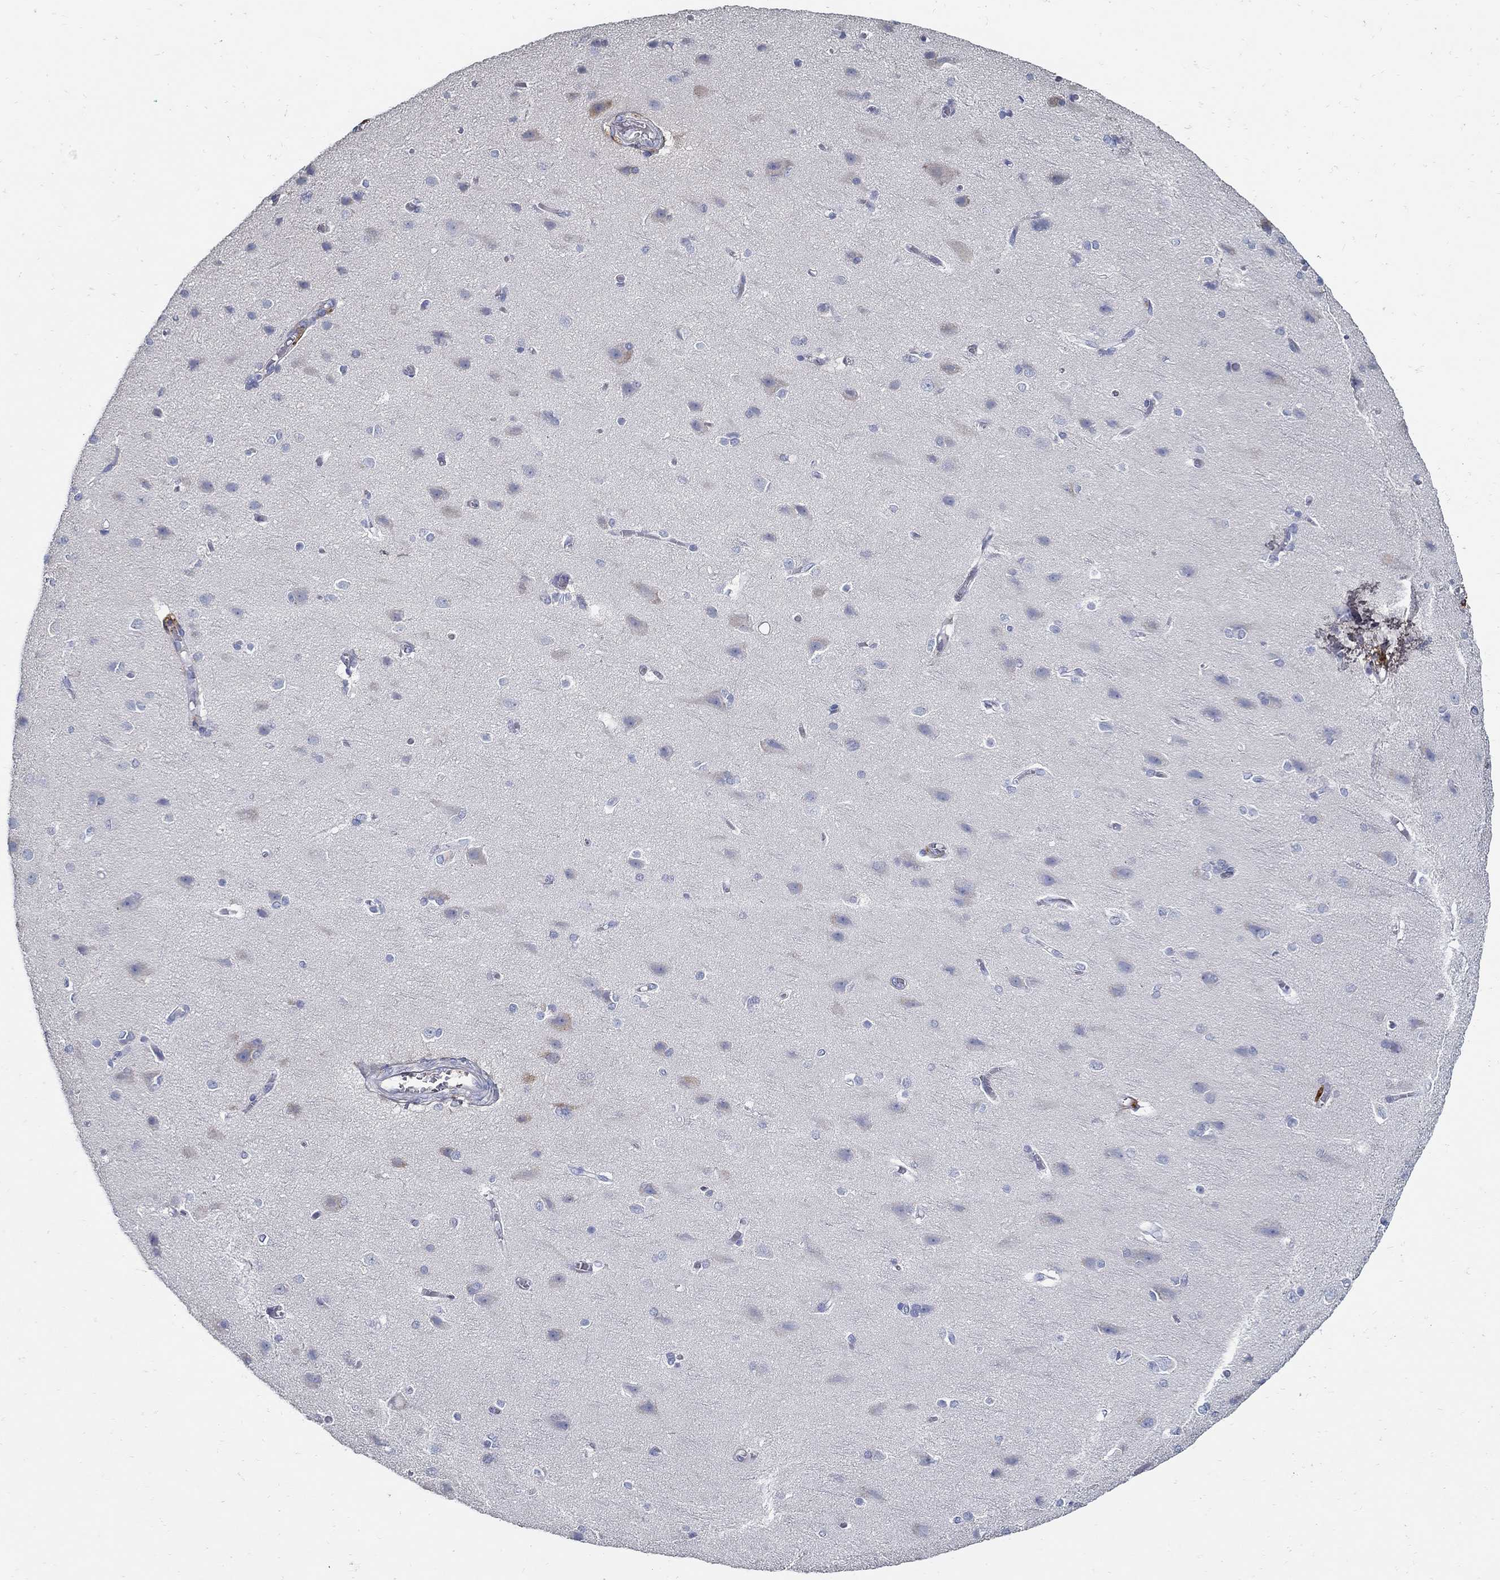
{"staining": {"intensity": "negative", "quantity": "none", "location": "none"}, "tissue": "cerebral cortex", "cell_type": "Endothelial cells", "image_type": "normal", "snomed": [{"axis": "morphology", "description": "Normal tissue, NOS"}, {"axis": "topography", "description": "Cerebral cortex"}], "caption": "Protein analysis of normal cerebral cortex displays no significant positivity in endothelial cells. (Stains: DAB IHC with hematoxylin counter stain, Microscopy: brightfield microscopy at high magnification).", "gene": "TGFBI", "patient": {"sex": "male", "age": 37}}